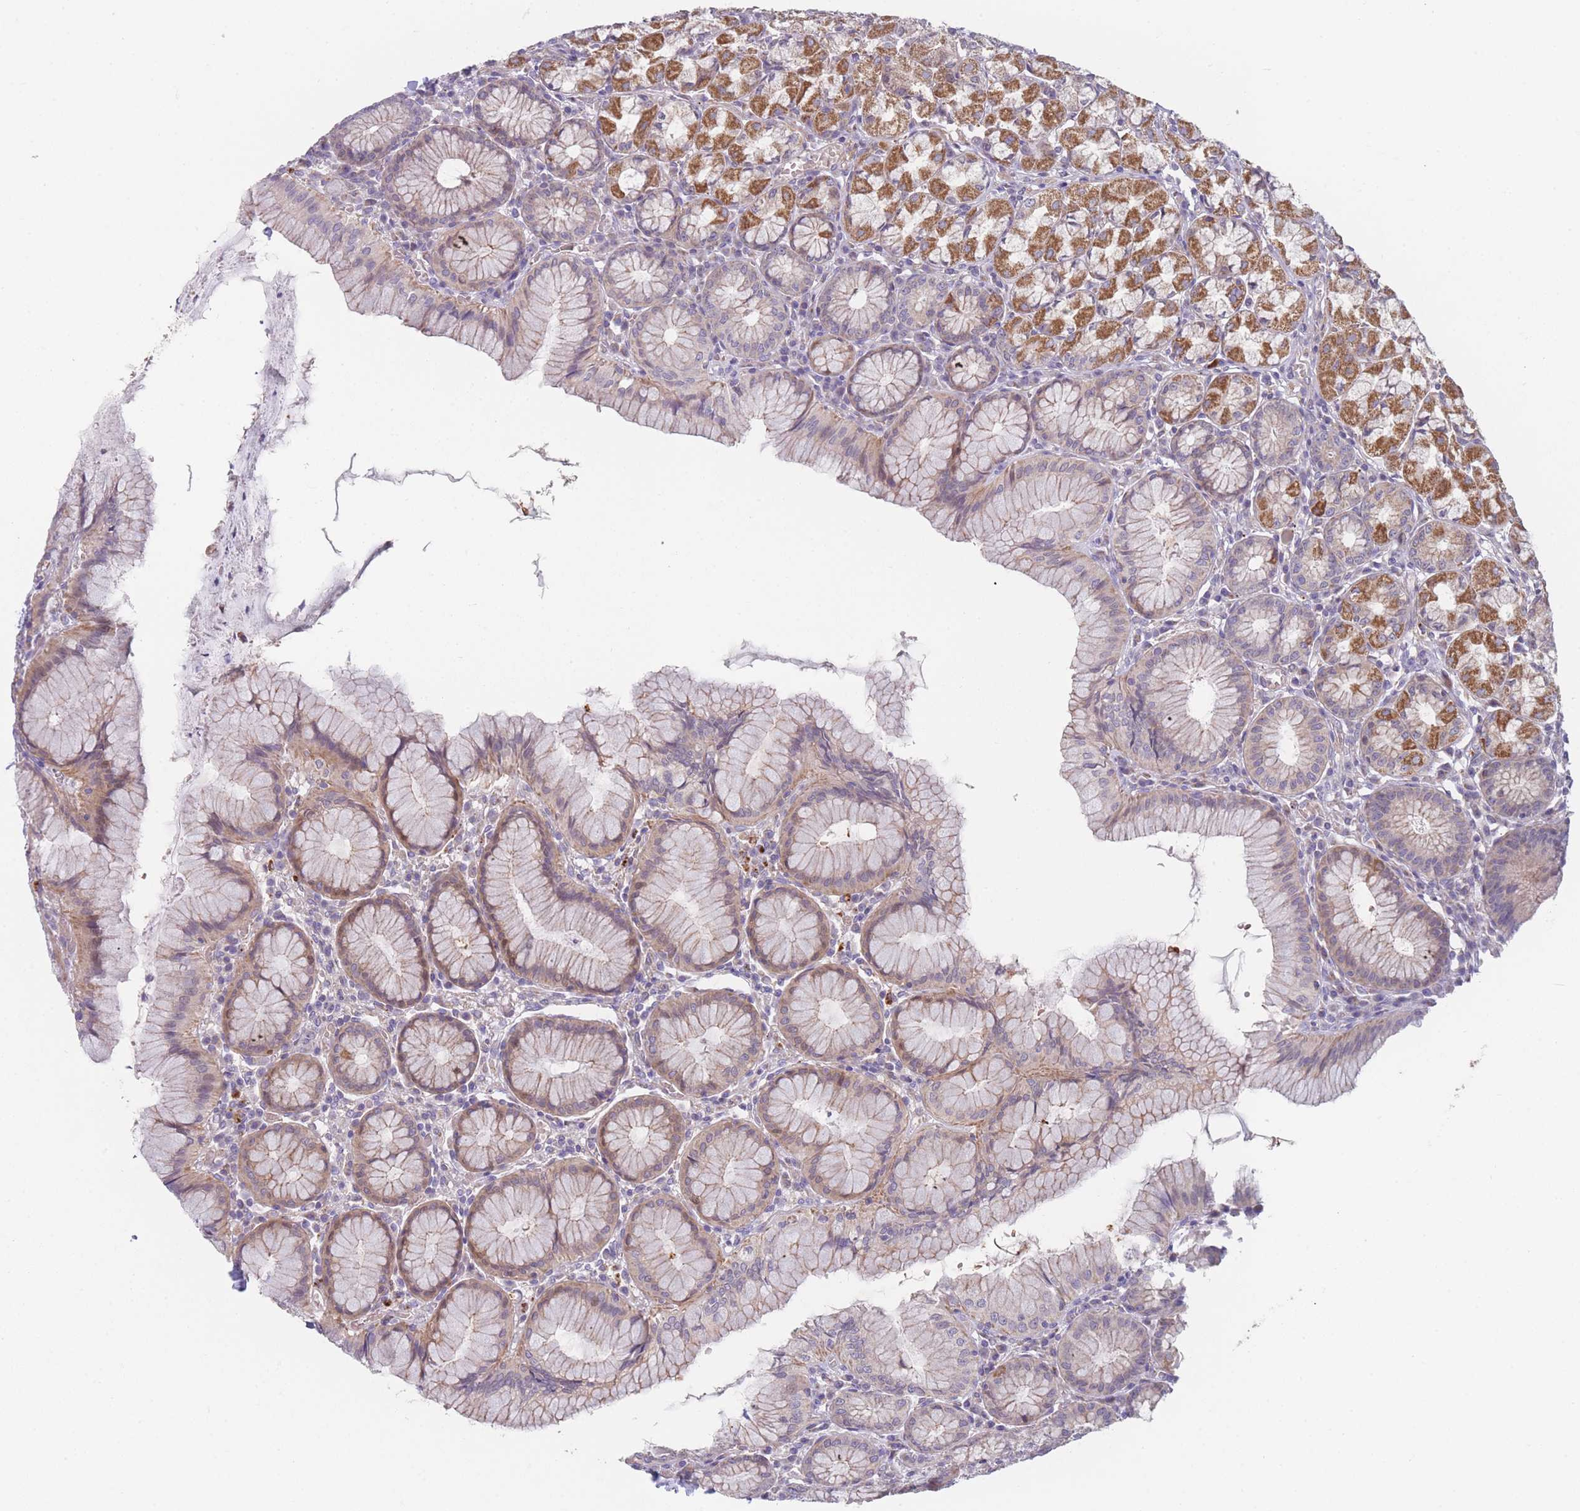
{"staining": {"intensity": "moderate", "quantity": "25%-75%", "location": "cytoplasmic/membranous"}, "tissue": "stomach", "cell_type": "Glandular cells", "image_type": "normal", "snomed": [{"axis": "morphology", "description": "Normal tissue, NOS"}, {"axis": "topography", "description": "Stomach"}], "caption": "This micrograph demonstrates IHC staining of benign human stomach, with medium moderate cytoplasmic/membranous staining in about 25%-75% of glandular cells.", "gene": "SMPD4", "patient": {"sex": "male", "age": 55}}